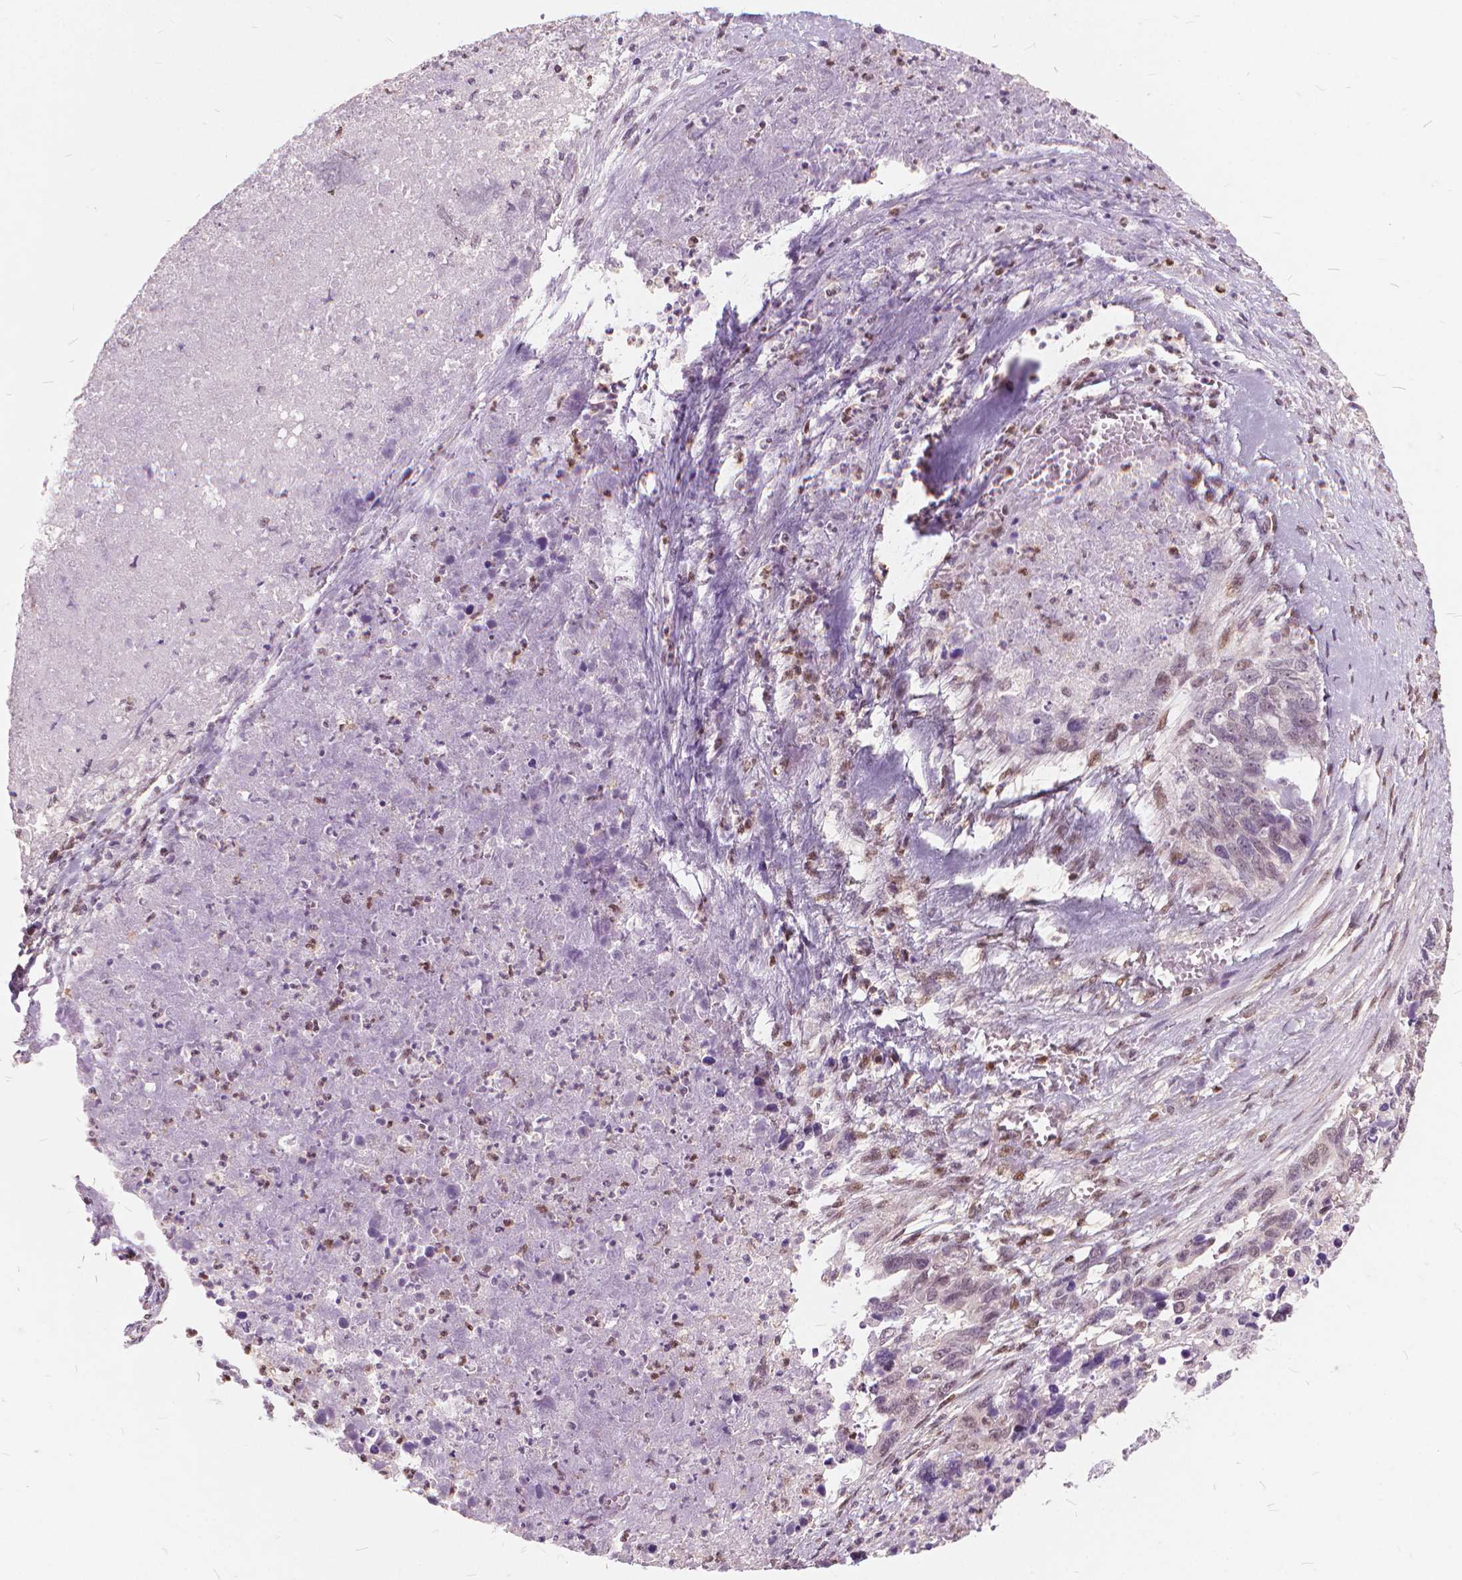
{"staining": {"intensity": "negative", "quantity": "none", "location": "none"}, "tissue": "ovarian cancer", "cell_type": "Tumor cells", "image_type": "cancer", "snomed": [{"axis": "morphology", "description": "Cystadenocarcinoma, serous, NOS"}, {"axis": "topography", "description": "Ovary"}], "caption": "The micrograph exhibits no staining of tumor cells in ovarian cancer (serous cystadenocarcinoma).", "gene": "STAT5B", "patient": {"sex": "female", "age": 69}}